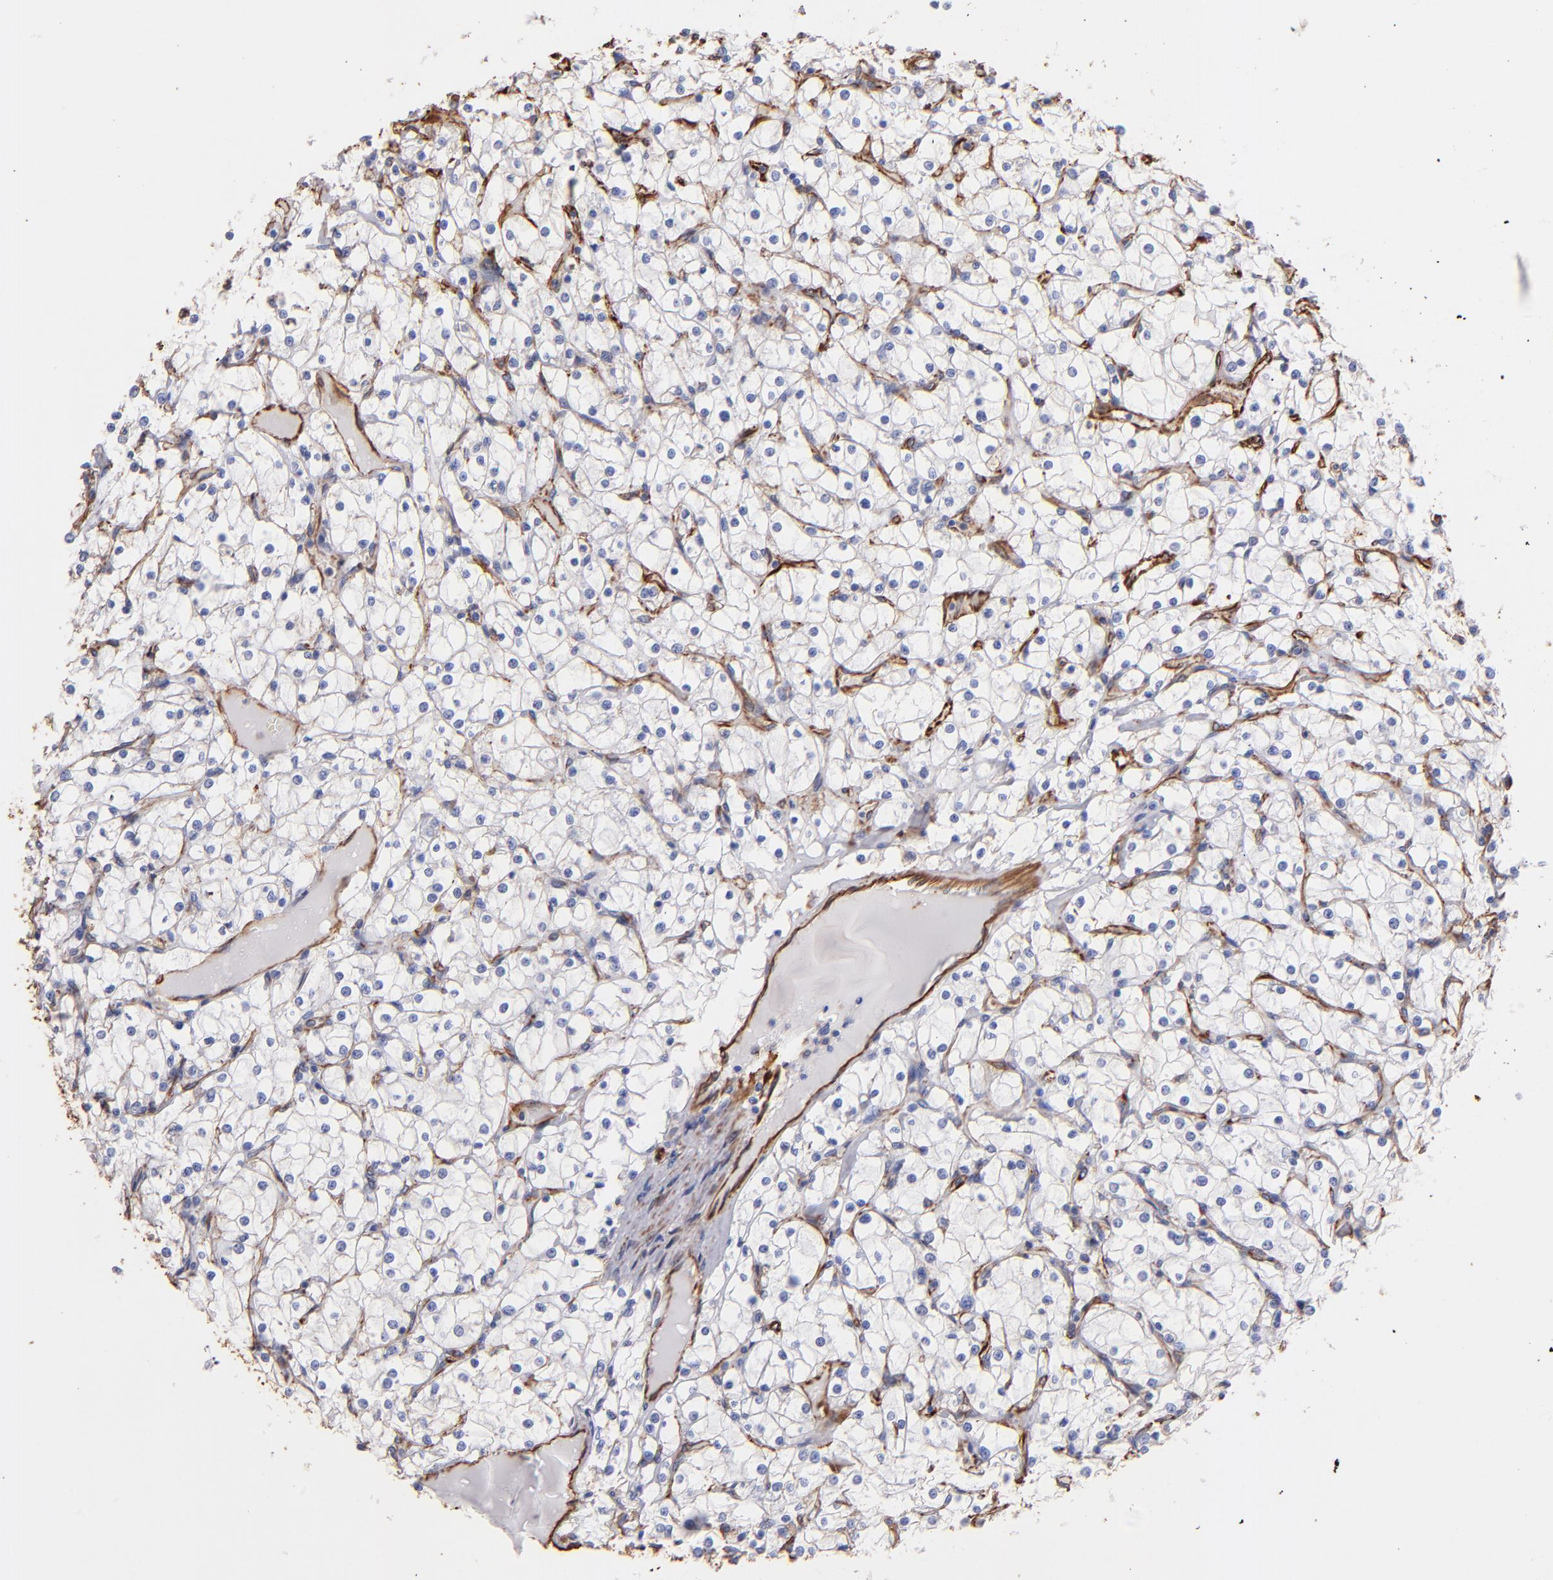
{"staining": {"intensity": "negative", "quantity": "none", "location": "none"}, "tissue": "renal cancer", "cell_type": "Tumor cells", "image_type": "cancer", "snomed": [{"axis": "morphology", "description": "Adenocarcinoma, NOS"}, {"axis": "topography", "description": "Kidney"}], "caption": "The image exhibits no significant staining in tumor cells of renal cancer. (DAB (3,3'-diaminobenzidine) IHC, high magnification).", "gene": "VIM", "patient": {"sex": "female", "age": 73}}